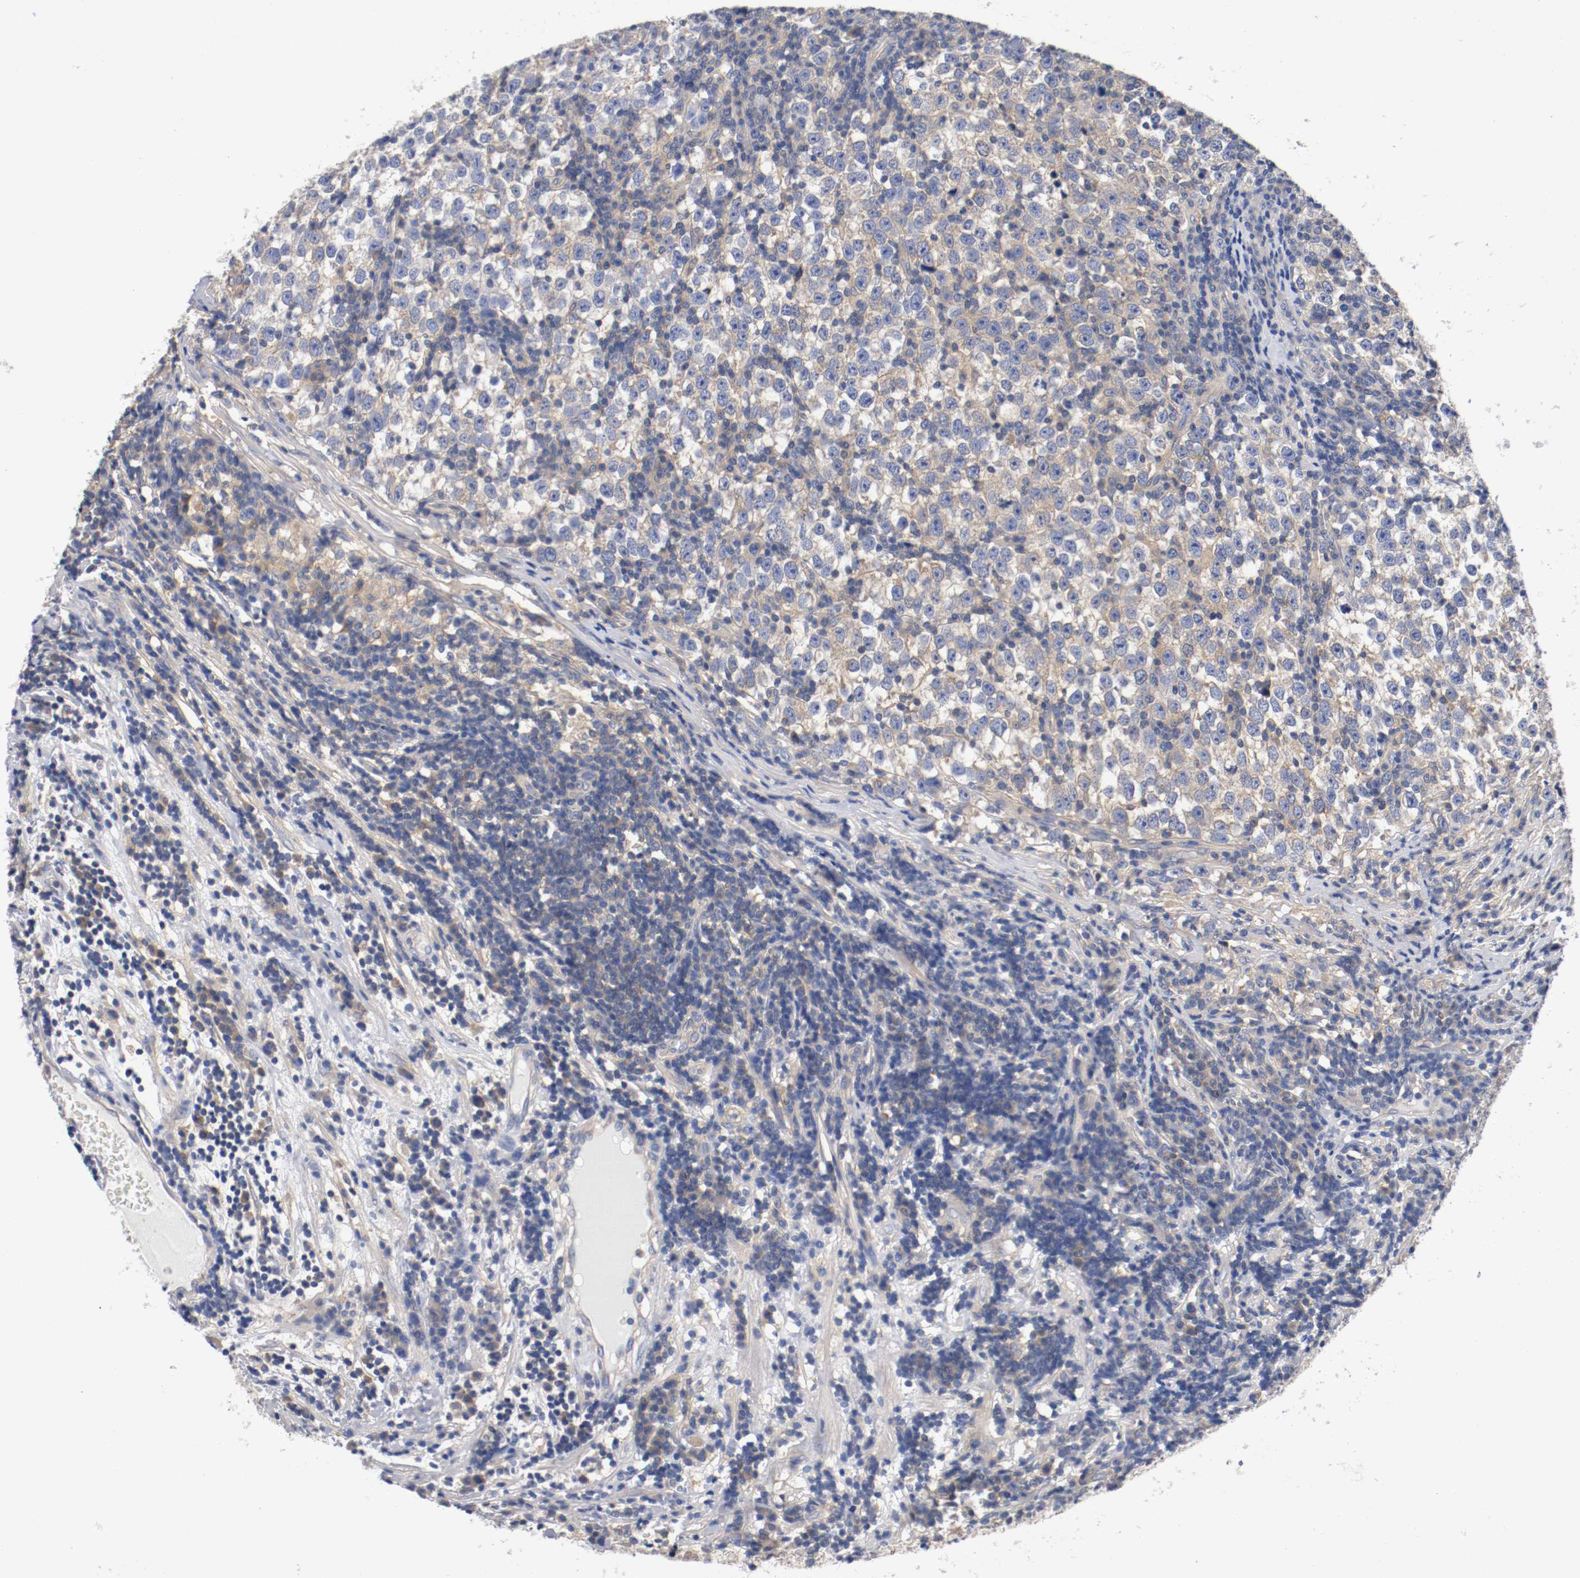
{"staining": {"intensity": "weak", "quantity": ">75%", "location": "cytoplasmic/membranous"}, "tissue": "testis cancer", "cell_type": "Tumor cells", "image_type": "cancer", "snomed": [{"axis": "morphology", "description": "Seminoma, NOS"}, {"axis": "topography", "description": "Testis"}], "caption": "Brown immunohistochemical staining in human seminoma (testis) displays weak cytoplasmic/membranous staining in about >75% of tumor cells. The protein of interest is shown in brown color, while the nuclei are stained blue.", "gene": "HGS", "patient": {"sex": "male", "age": 43}}